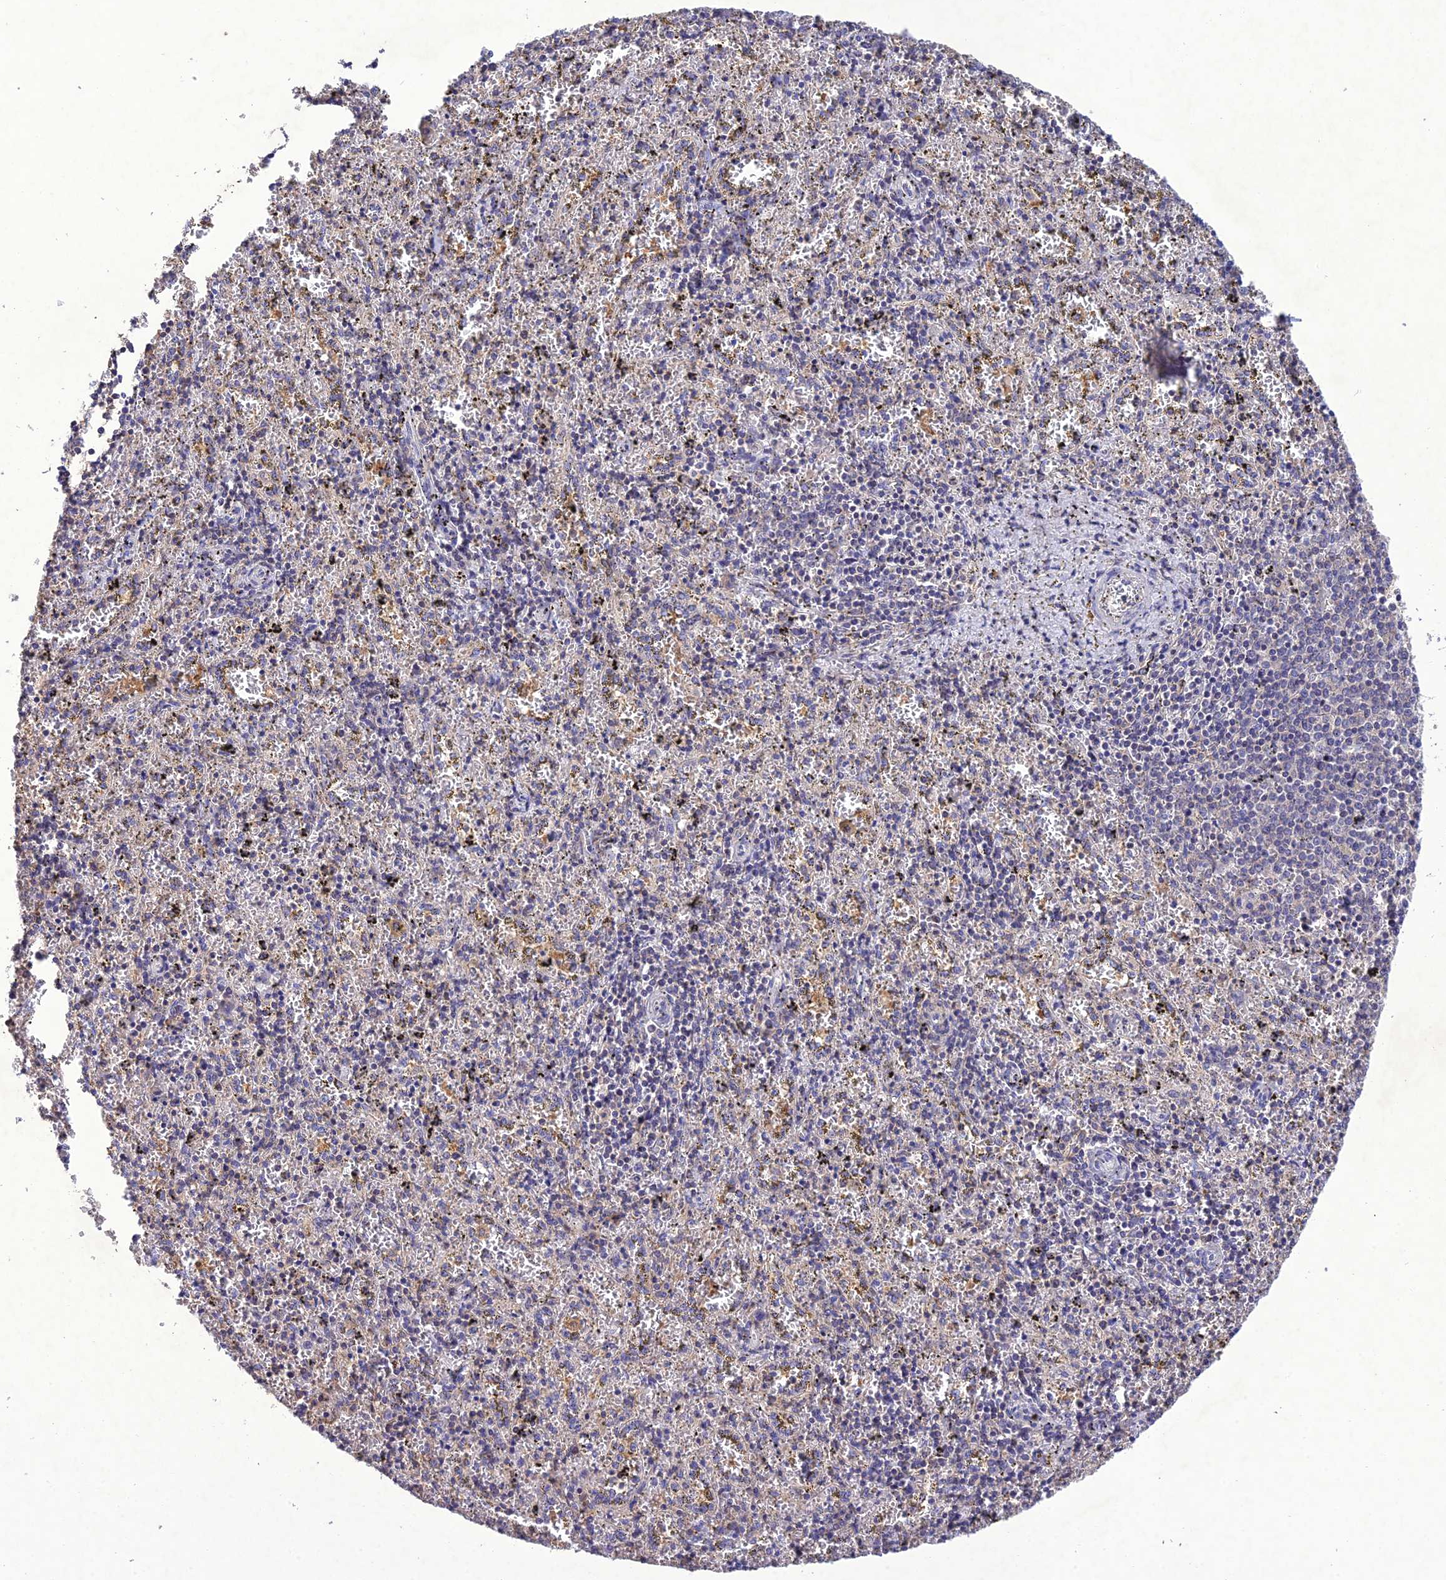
{"staining": {"intensity": "negative", "quantity": "none", "location": "none"}, "tissue": "spleen", "cell_type": "Cells in red pulp", "image_type": "normal", "snomed": [{"axis": "morphology", "description": "Normal tissue, NOS"}, {"axis": "topography", "description": "Spleen"}], "caption": "Spleen stained for a protein using immunohistochemistry reveals no expression cells in red pulp.", "gene": "SNX24", "patient": {"sex": "male", "age": 11}}